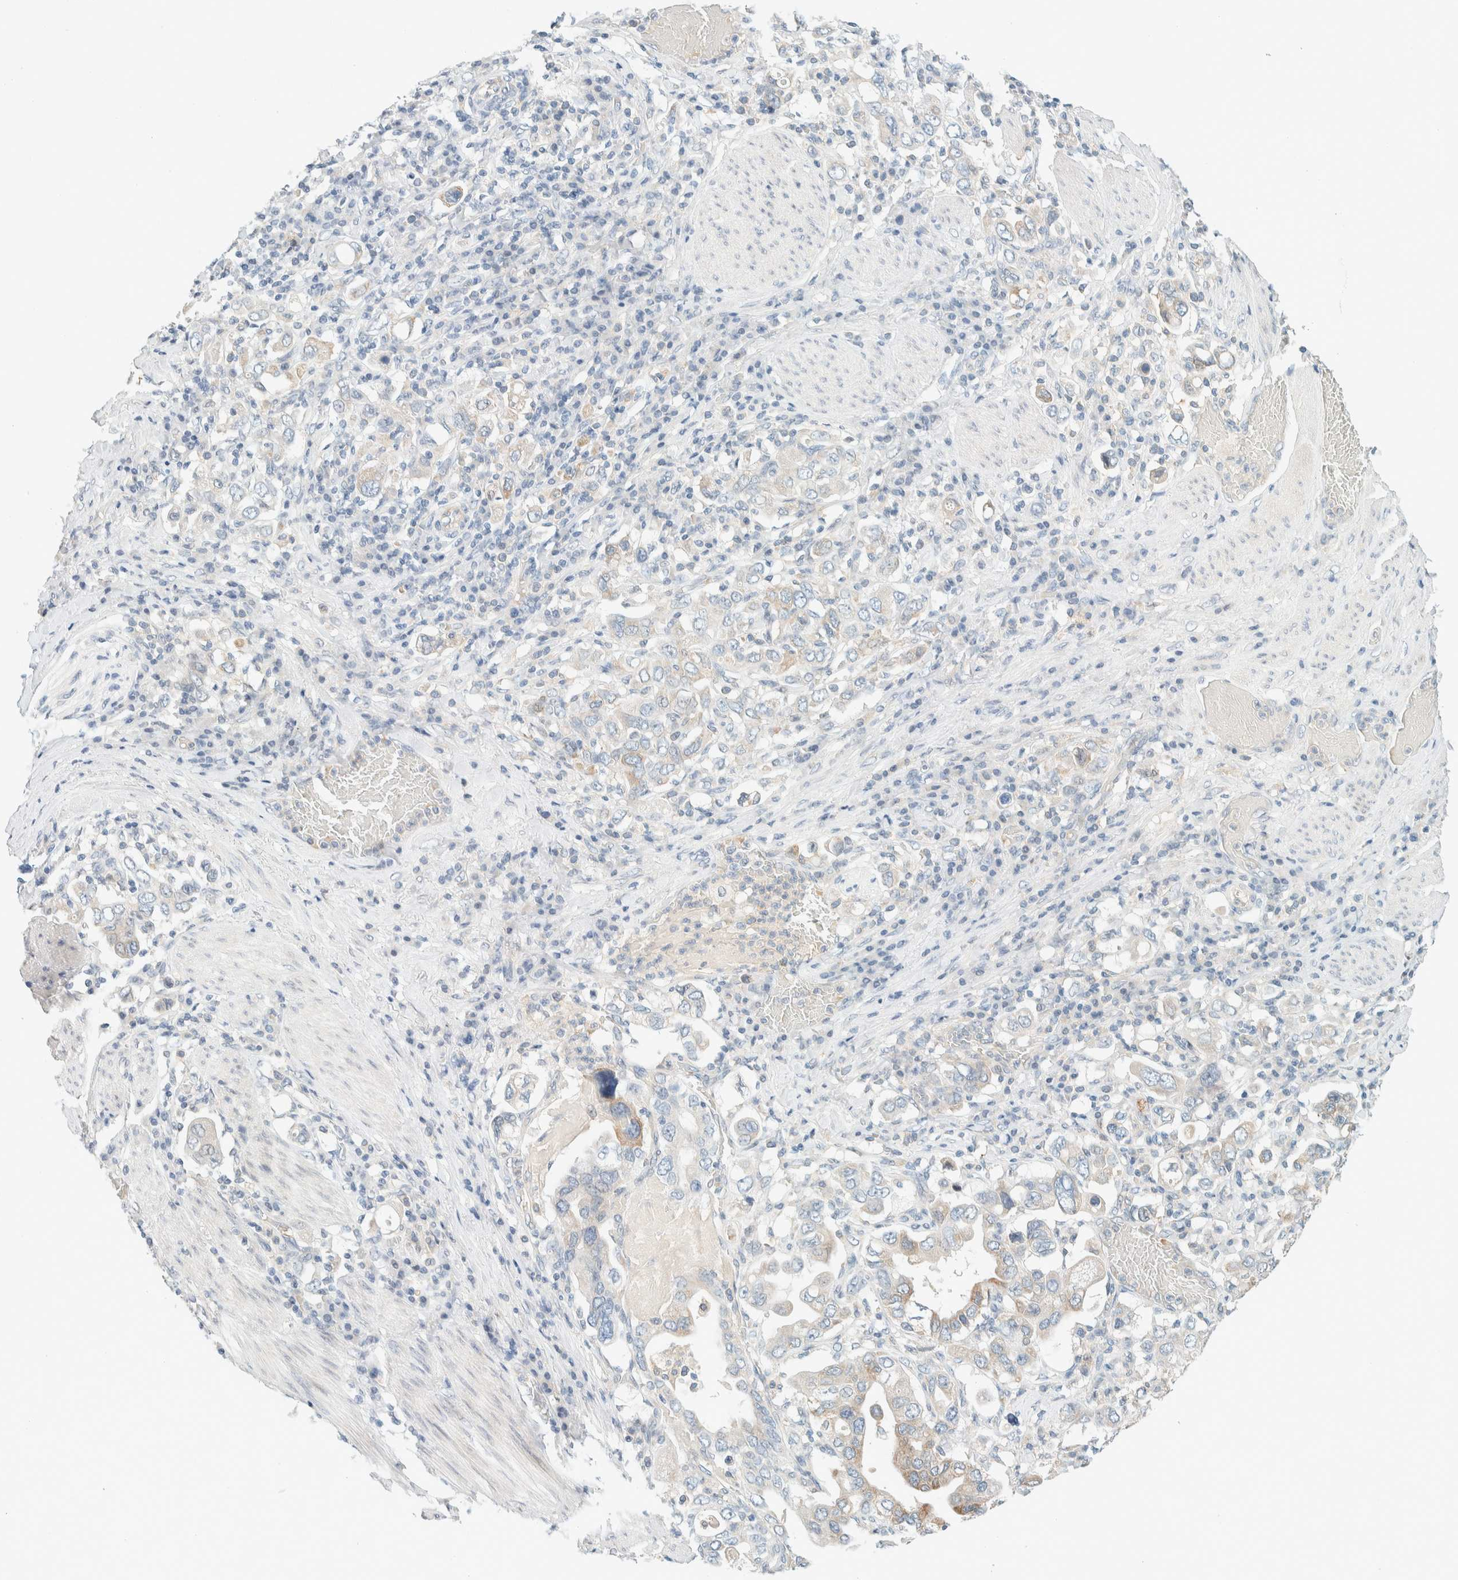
{"staining": {"intensity": "weak", "quantity": "<25%", "location": "cytoplasmic/membranous"}, "tissue": "stomach cancer", "cell_type": "Tumor cells", "image_type": "cancer", "snomed": [{"axis": "morphology", "description": "Adenocarcinoma, NOS"}, {"axis": "topography", "description": "Stomach, upper"}], "caption": "Tumor cells show no significant protein positivity in stomach cancer (adenocarcinoma).", "gene": "SUMF2", "patient": {"sex": "male", "age": 62}}